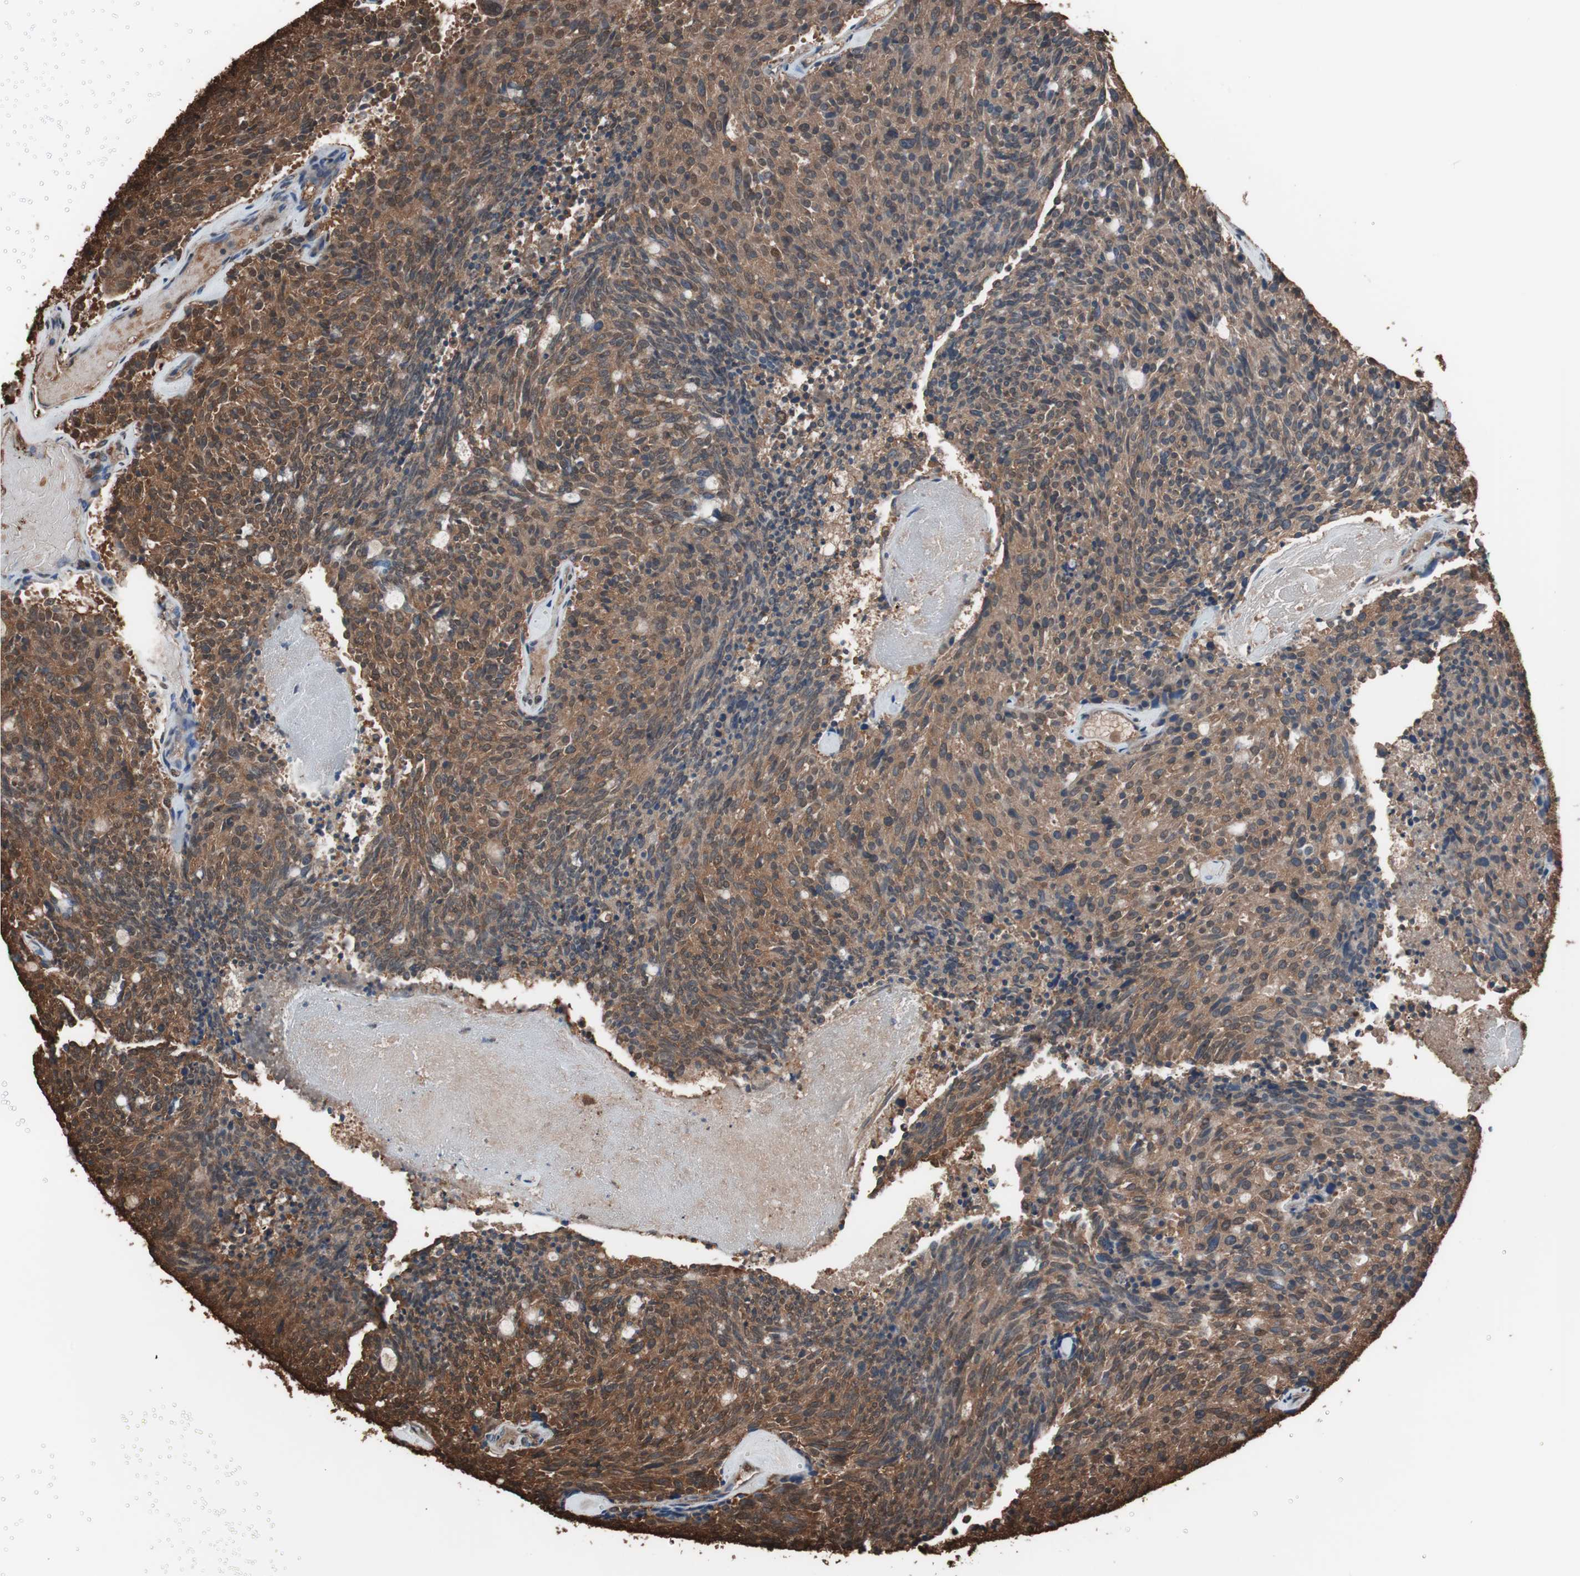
{"staining": {"intensity": "moderate", "quantity": ">75%", "location": "cytoplasmic/membranous"}, "tissue": "carcinoid", "cell_type": "Tumor cells", "image_type": "cancer", "snomed": [{"axis": "morphology", "description": "Carcinoid, malignant, NOS"}, {"axis": "topography", "description": "Pancreas"}], "caption": "Malignant carcinoid tissue demonstrates moderate cytoplasmic/membranous staining in about >75% of tumor cells, visualized by immunohistochemistry.", "gene": "CALM2", "patient": {"sex": "female", "age": 54}}